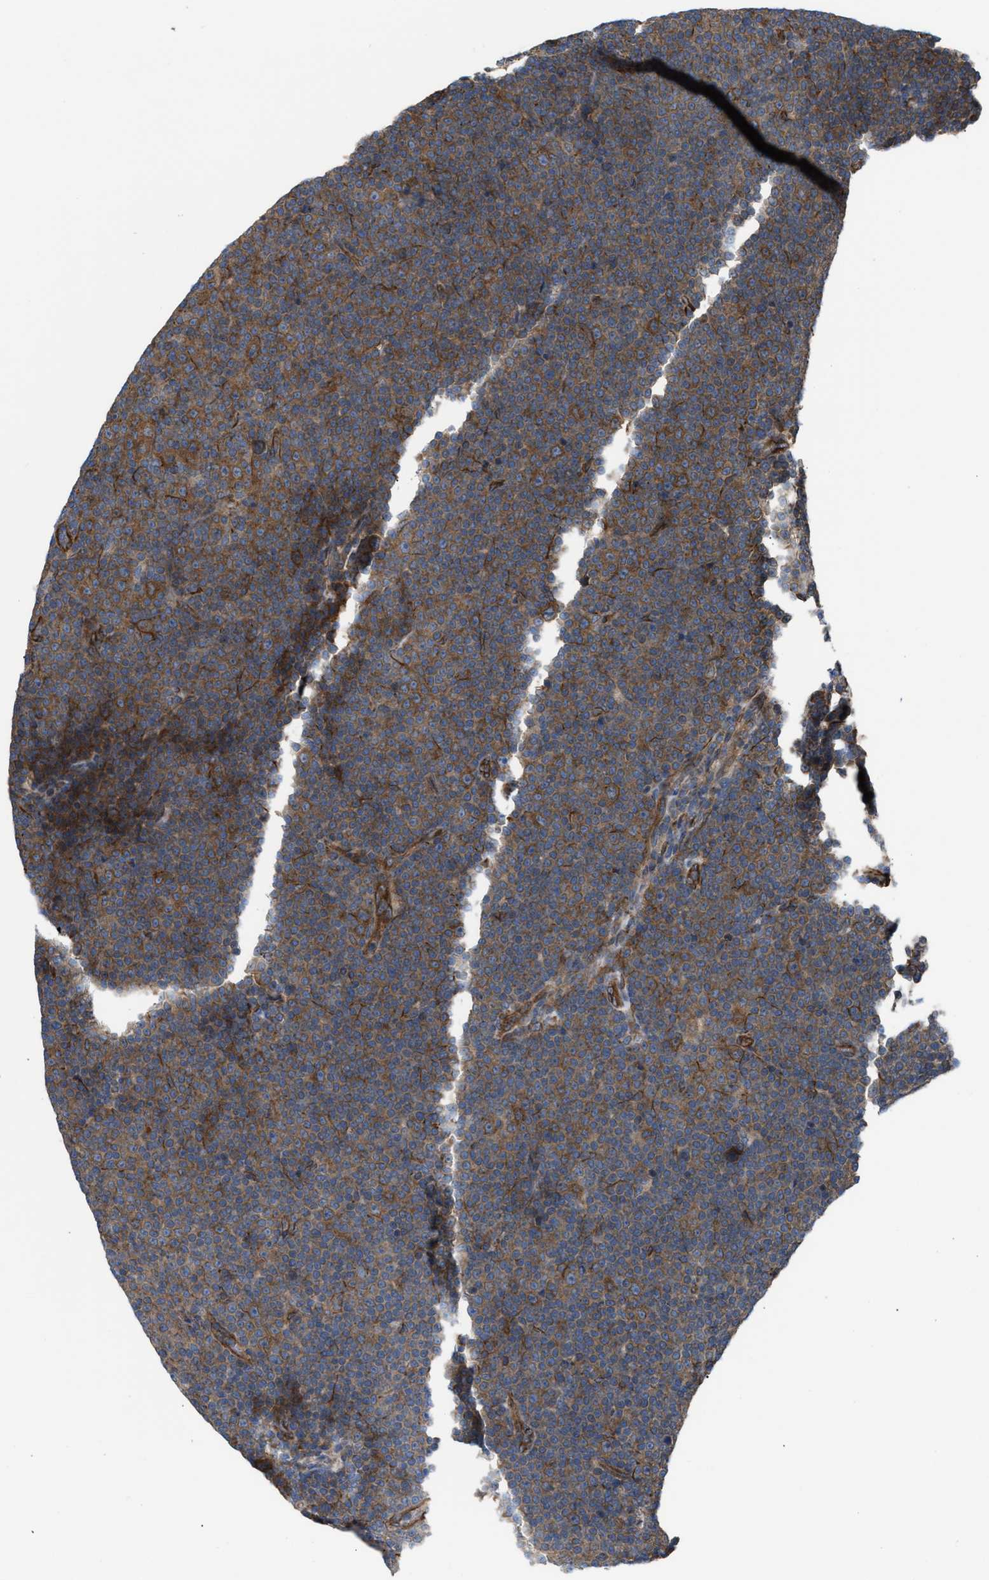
{"staining": {"intensity": "moderate", "quantity": ">75%", "location": "cytoplasmic/membranous"}, "tissue": "lymphoma", "cell_type": "Tumor cells", "image_type": "cancer", "snomed": [{"axis": "morphology", "description": "Malignant lymphoma, non-Hodgkin's type, Low grade"}, {"axis": "topography", "description": "Lymph node"}], "caption": "IHC (DAB) staining of human malignant lymphoma, non-Hodgkin's type (low-grade) reveals moderate cytoplasmic/membranous protein staining in approximately >75% of tumor cells. The protein of interest is shown in brown color, while the nuclei are stained blue.", "gene": "EPS15L1", "patient": {"sex": "female", "age": 67}}